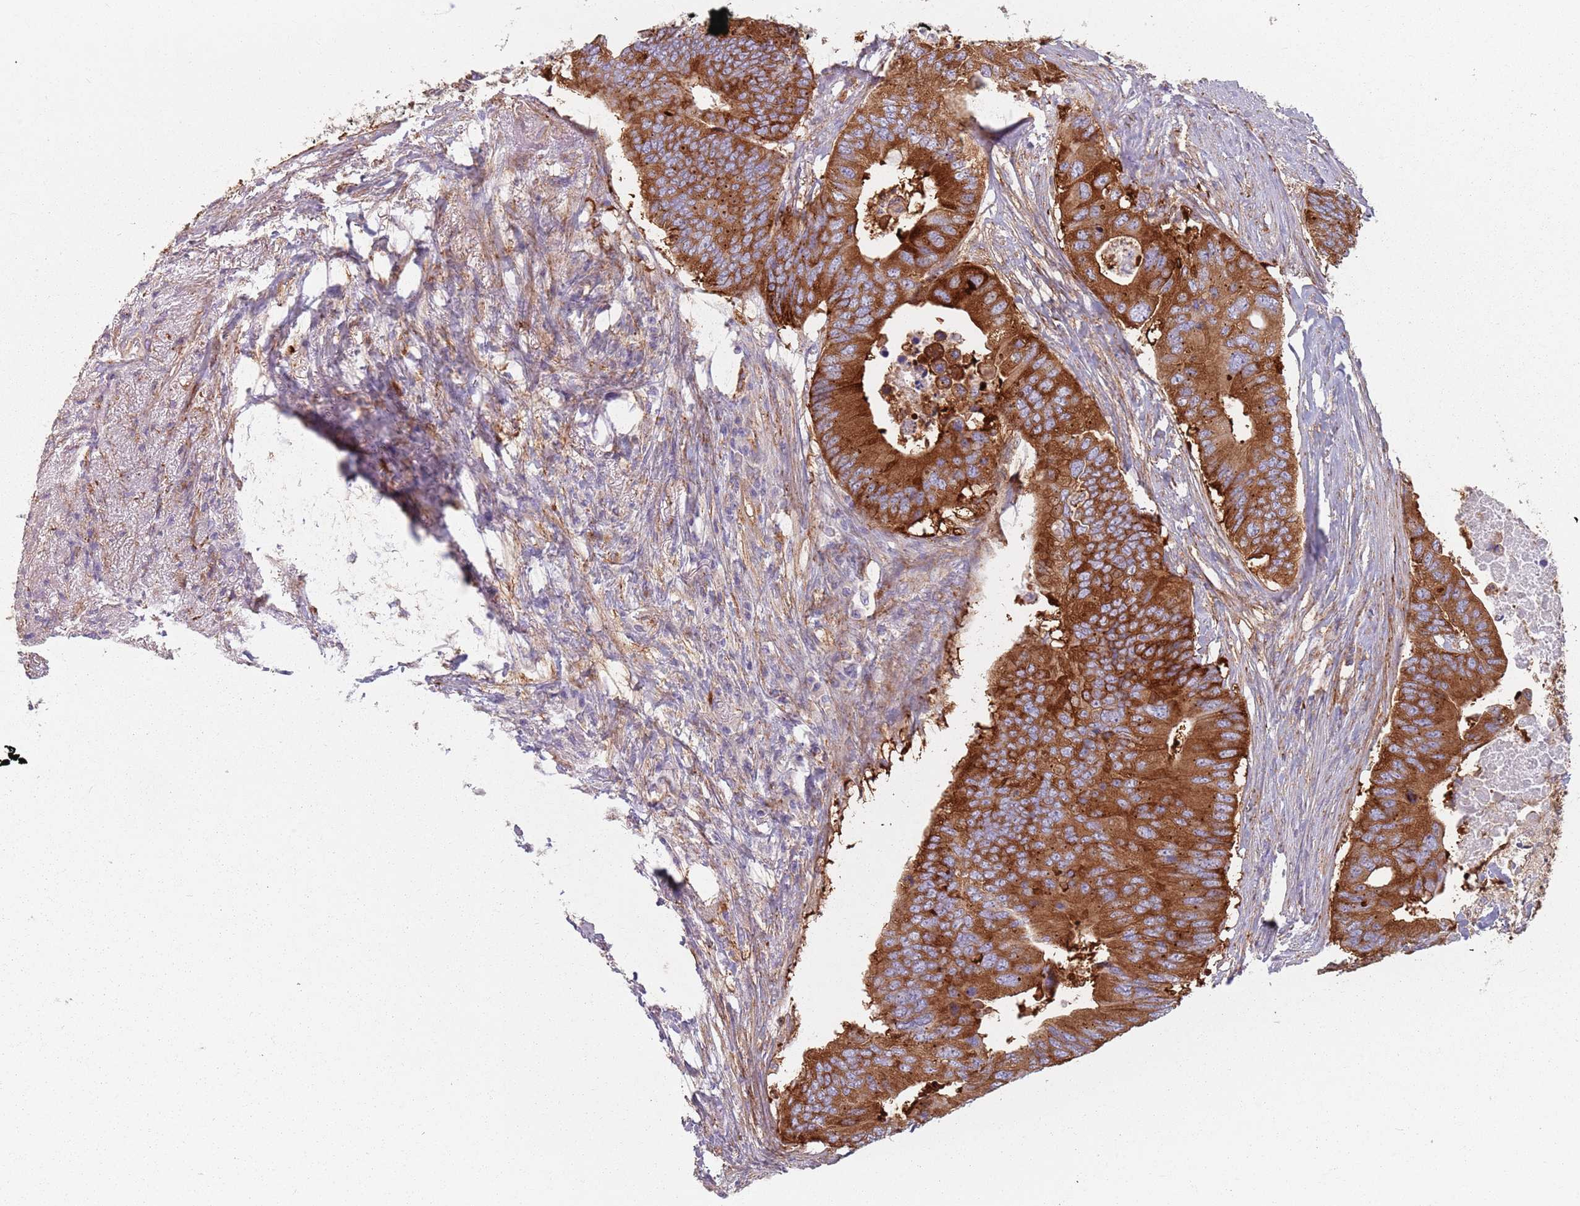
{"staining": {"intensity": "strong", "quantity": ">75%", "location": "cytoplasmic/membranous"}, "tissue": "colorectal cancer", "cell_type": "Tumor cells", "image_type": "cancer", "snomed": [{"axis": "morphology", "description": "Adenocarcinoma, NOS"}, {"axis": "topography", "description": "Colon"}], "caption": "Immunohistochemical staining of adenocarcinoma (colorectal) shows strong cytoplasmic/membranous protein positivity in approximately >75% of tumor cells.", "gene": "TPD52L2", "patient": {"sex": "male", "age": 71}}